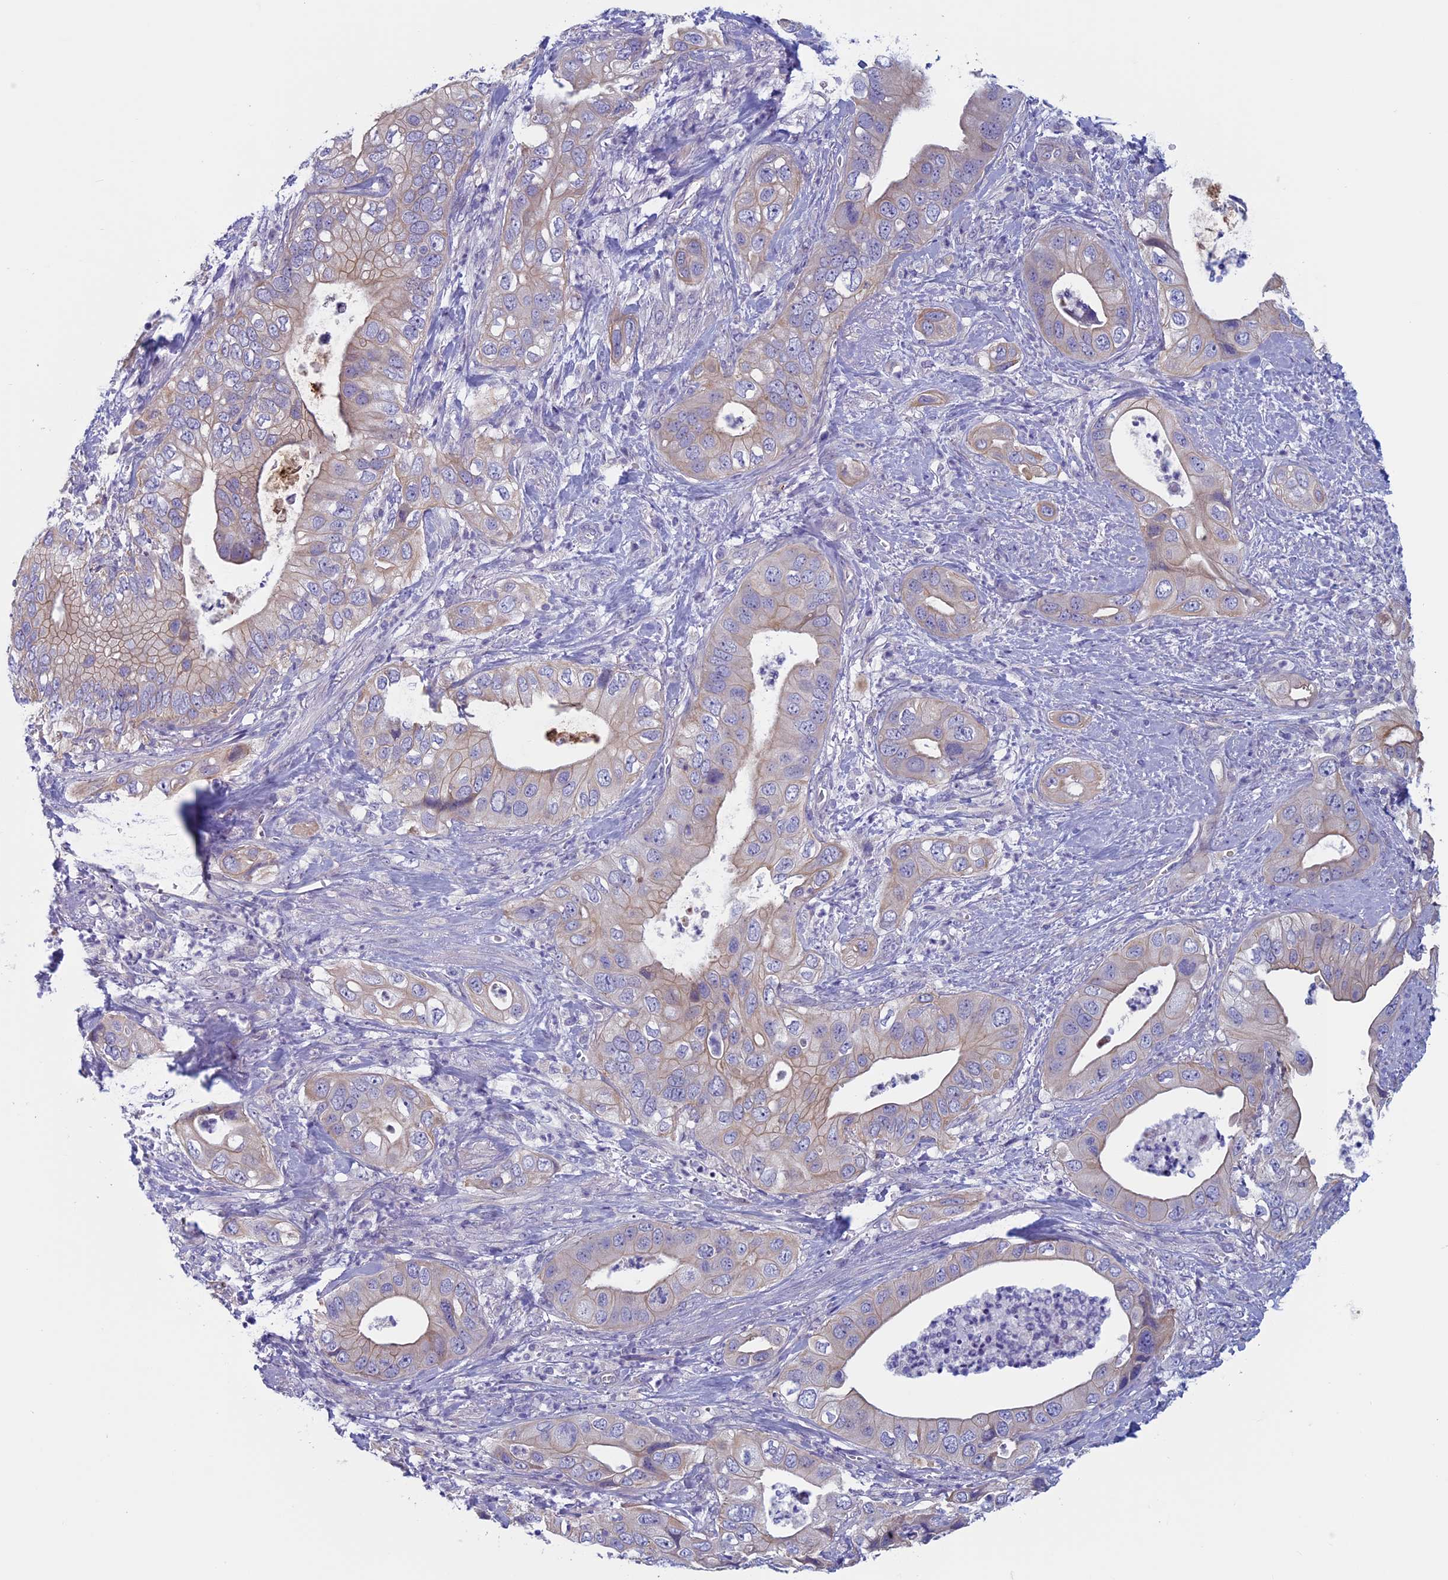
{"staining": {"intensity": "weak", "quantity": "<25%", "location": "cytoplasmic/membranous"}, "tissue": "pancreatic cancer", "cell_type": "Tumor cells", "image_type": "cancer", "snomed": [{"axis": "morphology", "description": "Adenocarcinoma, NOS"}, {"axis": "topography", "description": "Pancreas"}], "caption": "Tumor cells show no significant positivity in pancreatic cancer (adenocarcinoma). Nuclei are stained in blue.", "gene": "CNOT6L", "patient": {"sex": "female", "age": 78}}